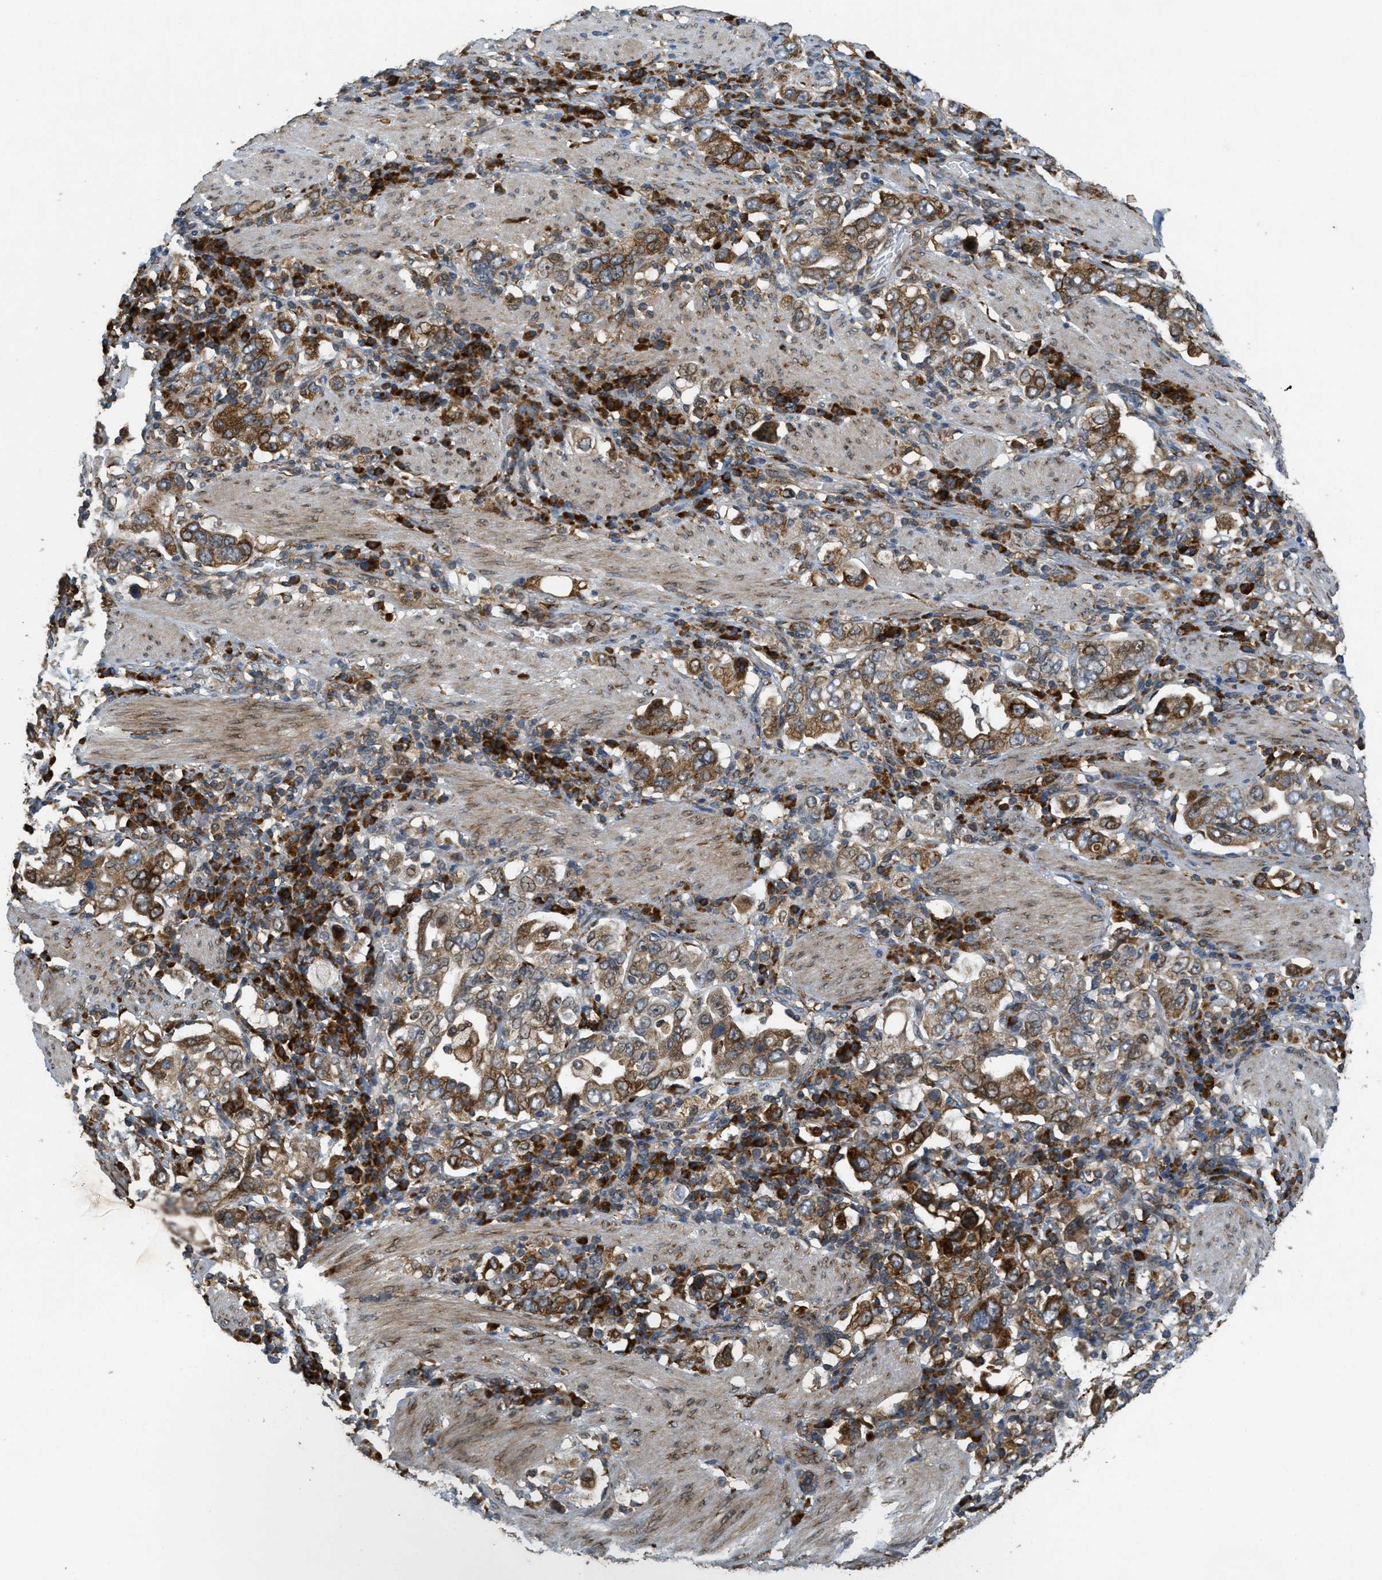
{"staining": {"intensity": "moderate", "quantity": ">75%", "location": "cytoplasmic/membranous"}, "tissue": "stomach cancer", "cell_type": "Tumor cells", "image_type": "cancer", "snomed": [{"axis": "morphology", "description": "Adenocarcinoma, NOS"}, {"axis": "topography", "description": "Stomach, upper"}], "caption": "A brown stain labels moderate cytoplasmic/membranous staining of a protein in human stomach cancer (adenocarcinoma) tumor cells.", "gene": "PCDH18", "patient": {"sex": "male", "age": 62}}